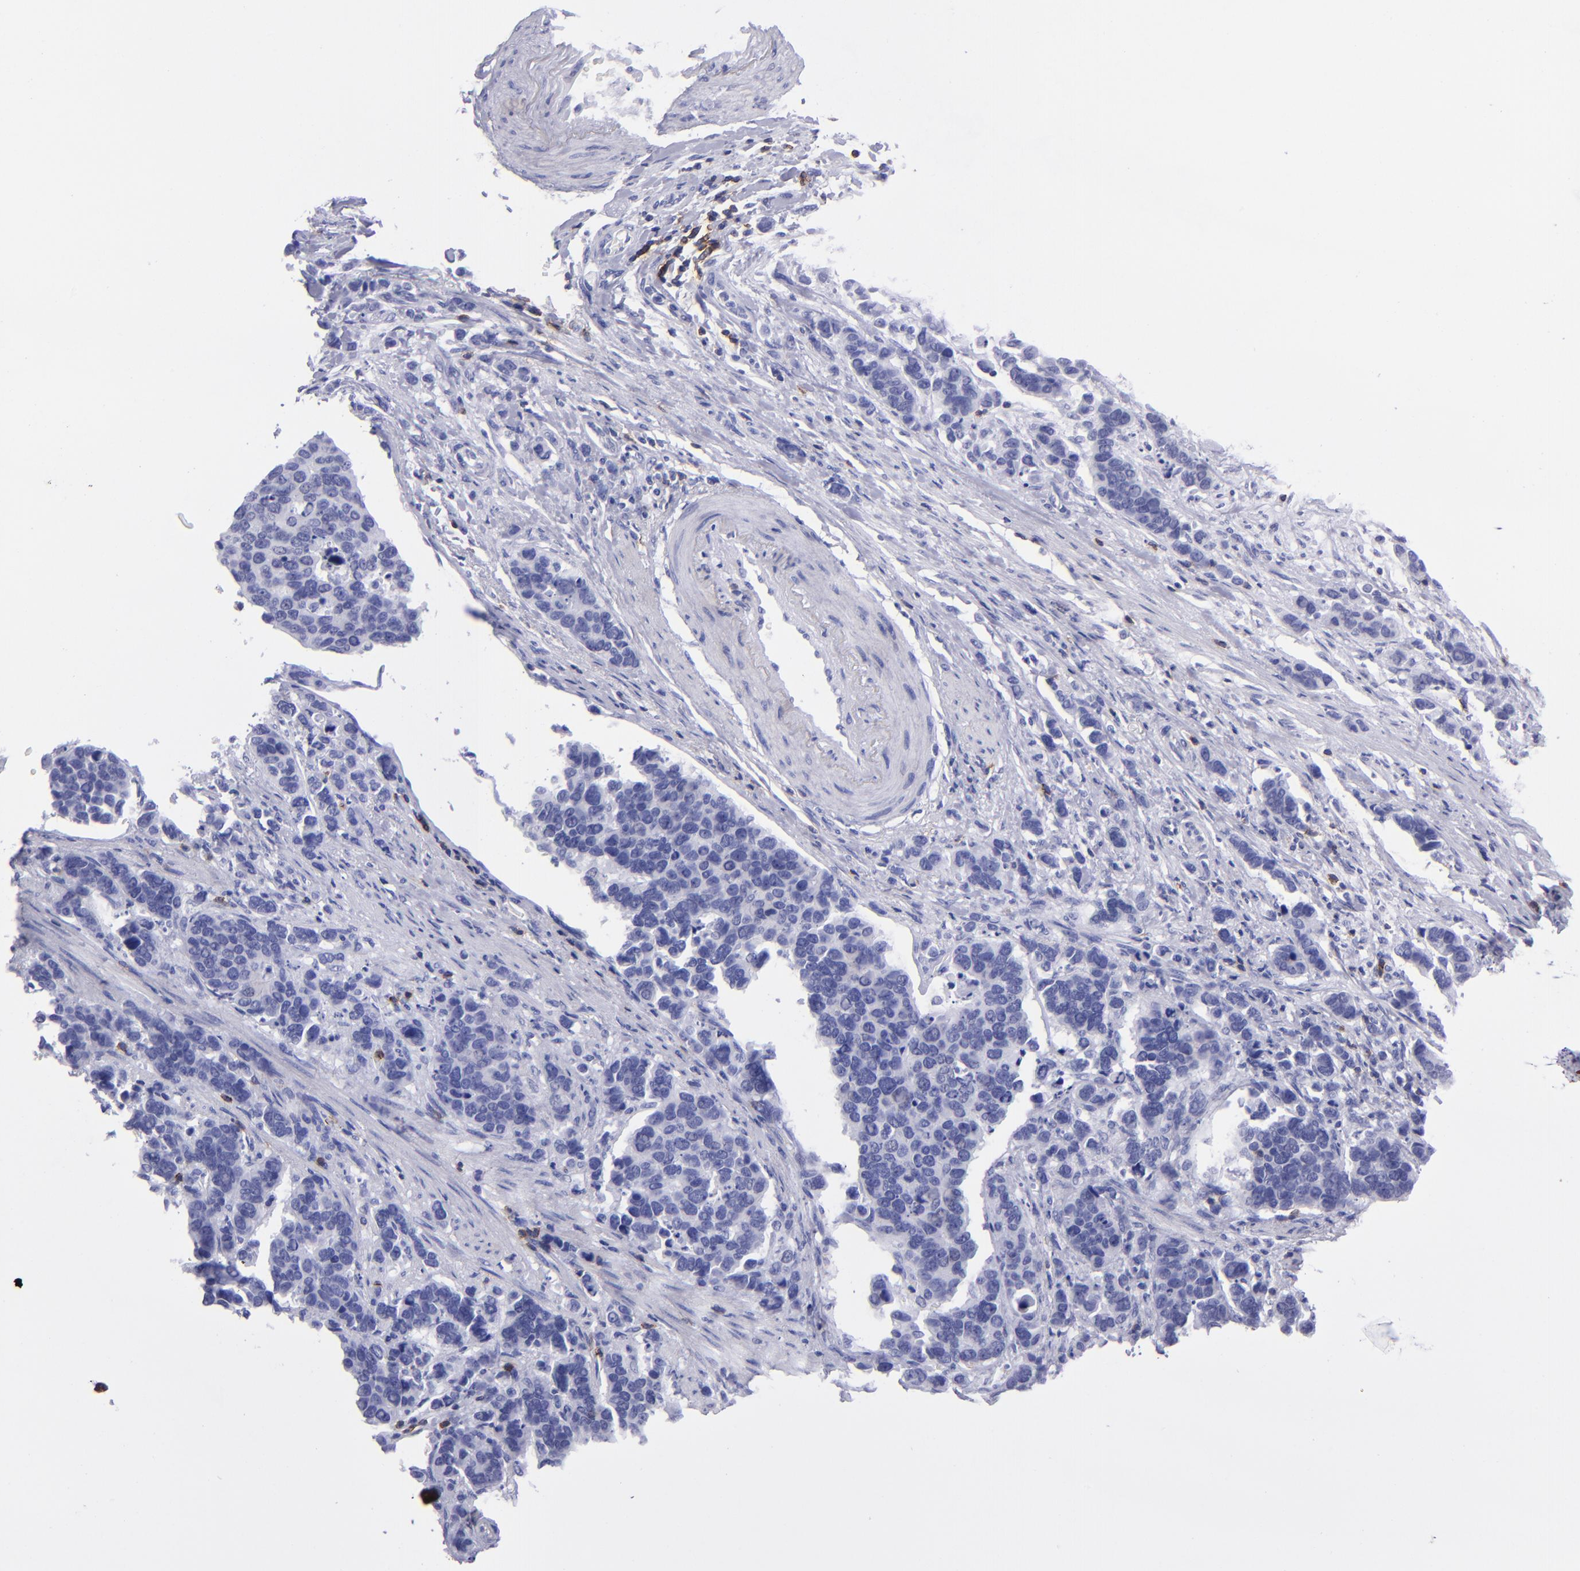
{"staining": {"intensity": "negative", "quantity": "none", "location": "none"}, "tissue": "stomach cancer", "cell_type": "Tumor cells", "image_type": "cancer", "snomed": [{"axis": "morphology", "description": "Adenocarcinoma, NOS"}, {"axis": "topography", "description": "Stomach, upper"}], "caption": "Tumor cells show no significant positivity in stomach cancer.", "gene": "CD6", "patient": {"sex": "male", "age": 71}}